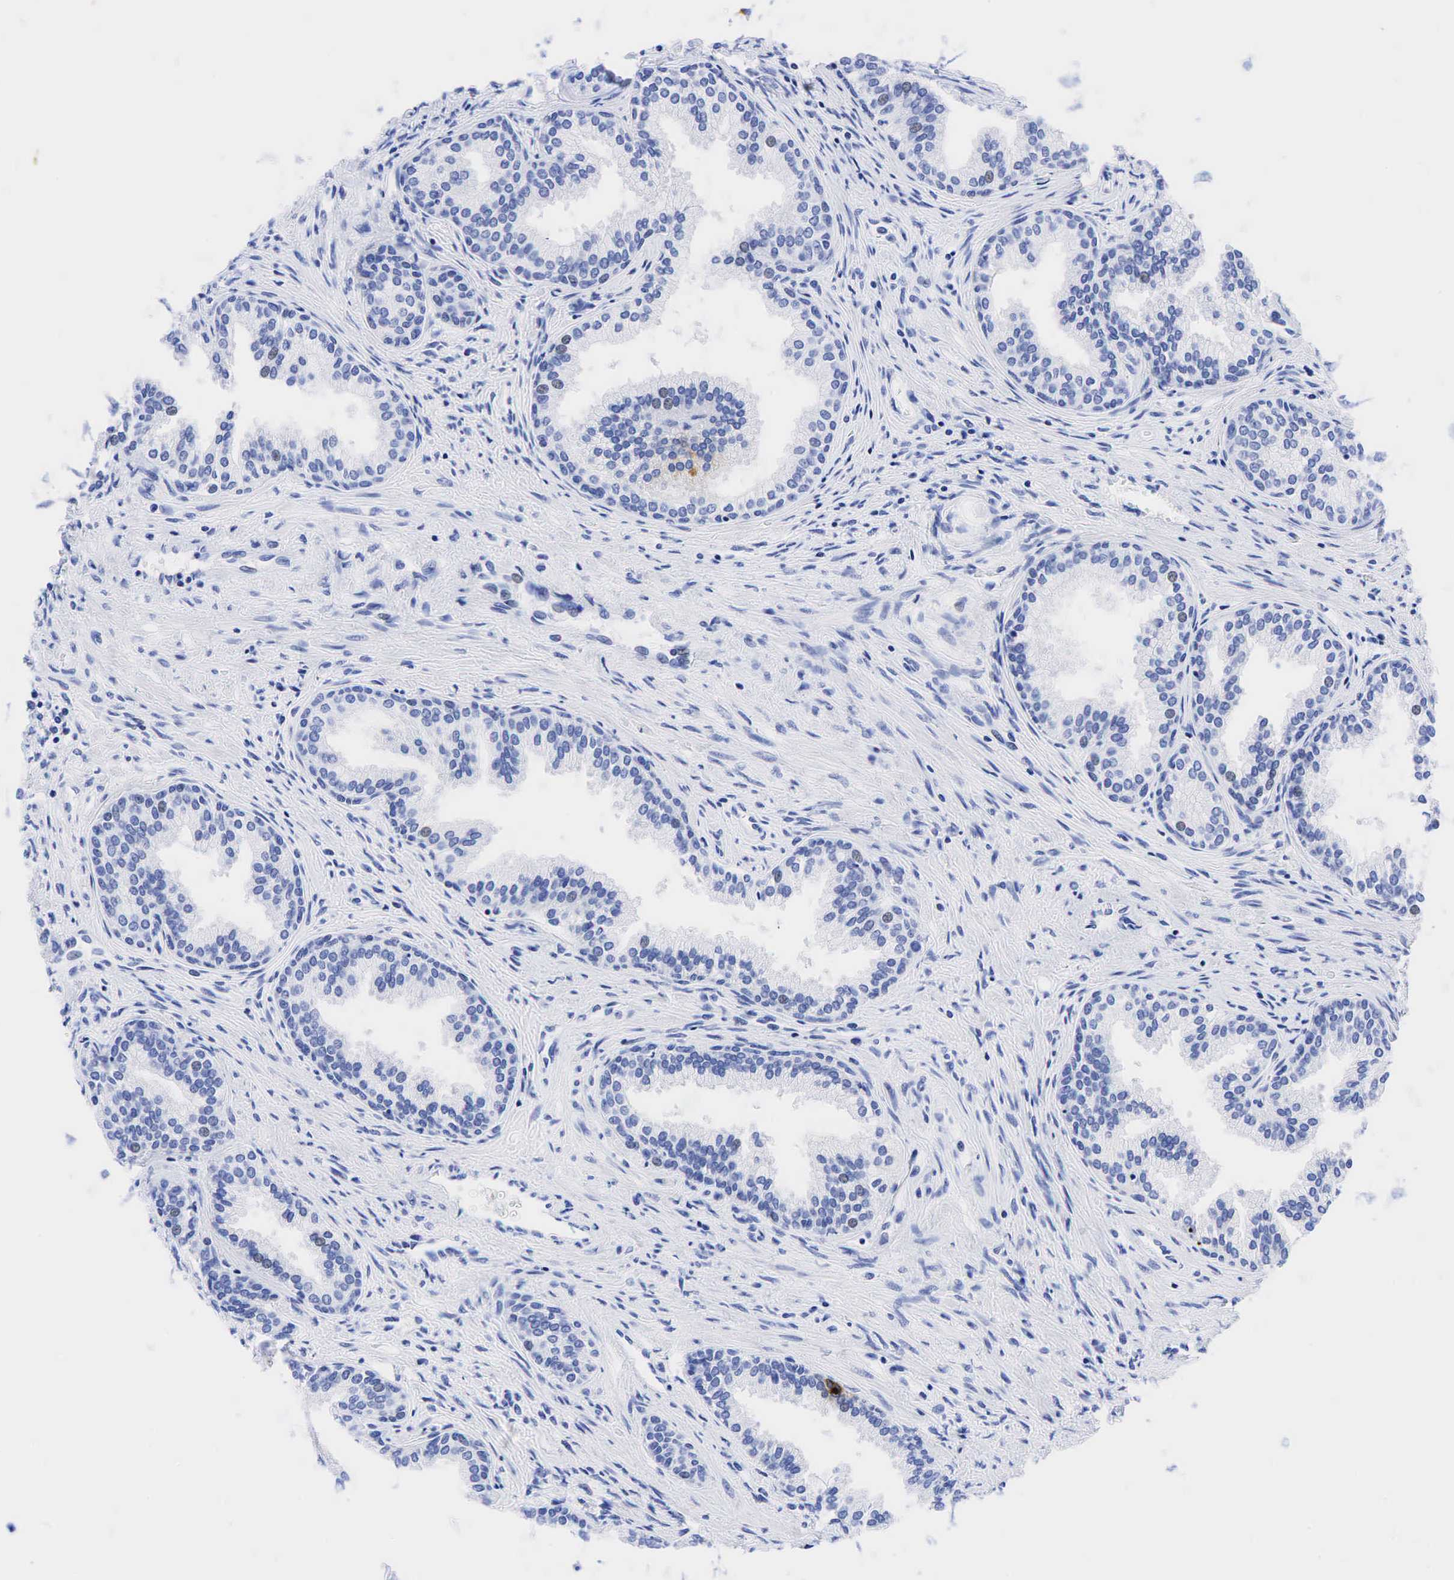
{"staining": {"intensity": "weak", "quantity": "<25%", "location": "nuclear"}, "tissue": "prostate", "cell_type": "Glandular cells", "image_type": "normal", "snomed": [{"axis": "morphology", "description": "Normal tissue, NOS"}, {"axis": "topography", "description": "Prostate"}], "caption": "There is no significant staining in glandular cells of prostate. (DAB (3,3'-diaminobenzidine) immunohistochemistry visualized using brightfield microscopy, high magnification).", "gene": "CHGA", "patient": {"sex": "male", "age": 68}}